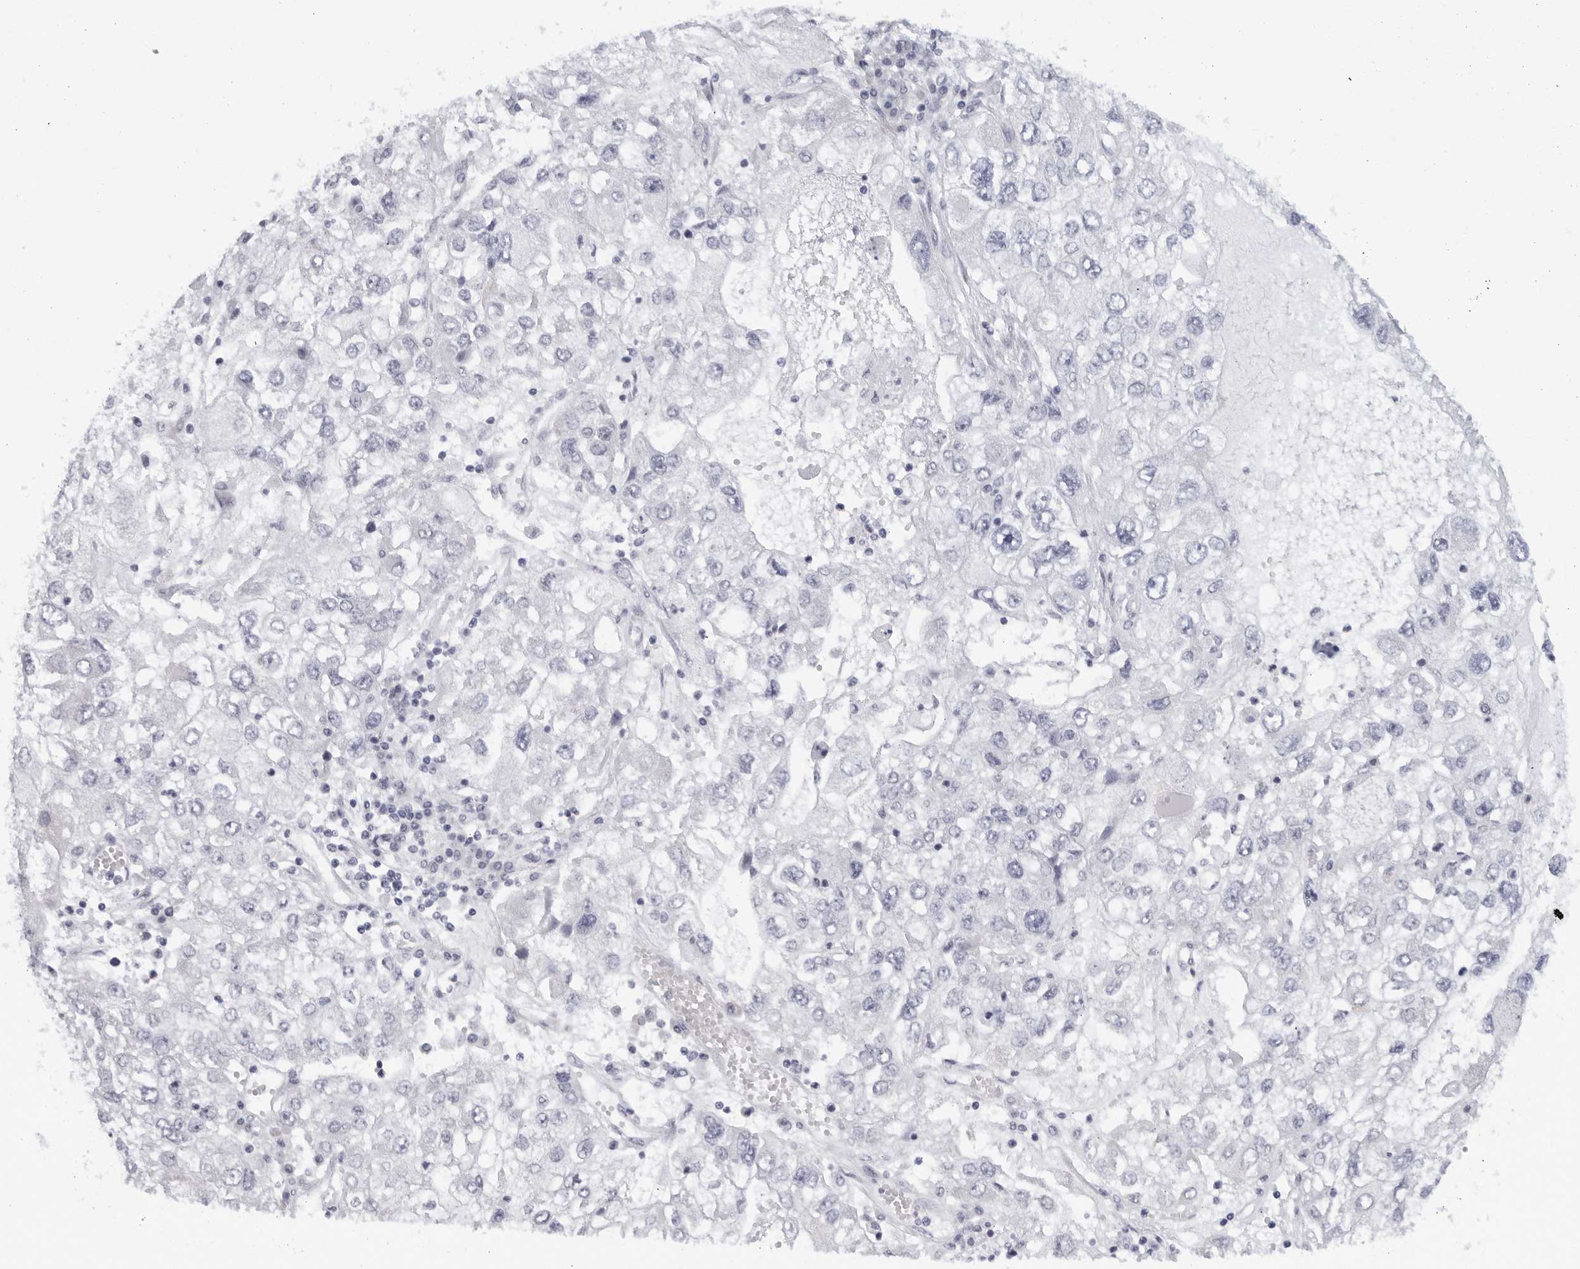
{"staining": {"intensity": "negative", "quantity": "none", "location": "none"}, "tissue": "endometrial cancer", "cell_type": "Tumor cells", "image_type": "cancer", "snomed": [{"axis": "morphology", "description": "Adenocarcinoma, NOS"}, {"axis": "topography", "description": "Endometrium"}], "caption": "Image shows no significant protein expression in tumor cells of endometrial cancer.", "gene": "WDTC1", "patient": {"sex": "female", "age": 49}}